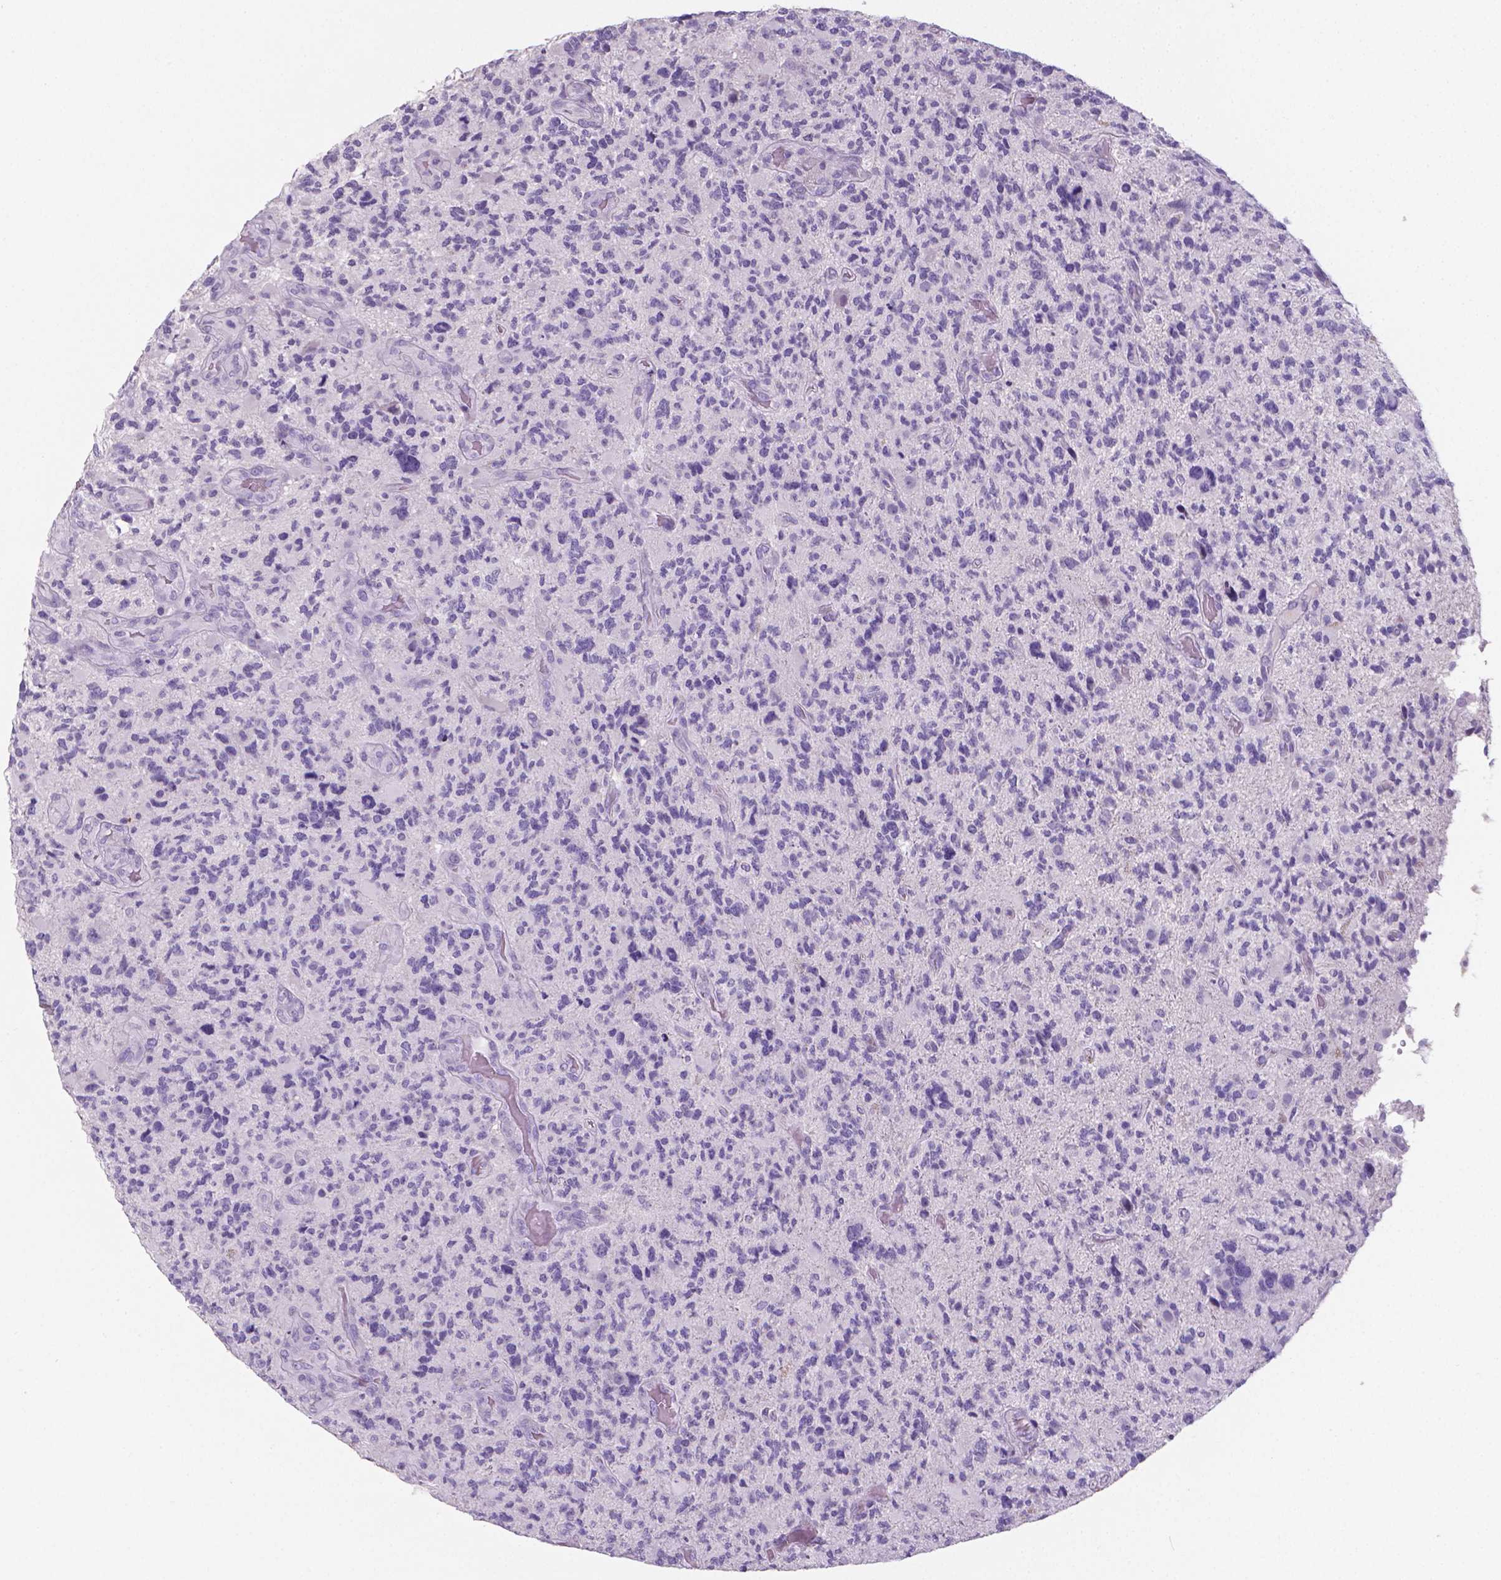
{"staining": {"intensity": "negative", "quantity": "none", "location": "none"}, "tissue": "glioma", "cell_type": "Tumor cells", "image_type": "cancer", "snomed": [{"axis": "morphology", "description": "Glioma, malignant, High grade"}, {"axis": "topography", "description": "Brain"}], "caption": "Tumor cells show no significant protein expression in malignant glioma (high-grade). (DAB IHC visualized using brightfield microscopy, high magnification).", "gene": "XPNPEP2", "patient": {"sex": "female", "age": 71}}